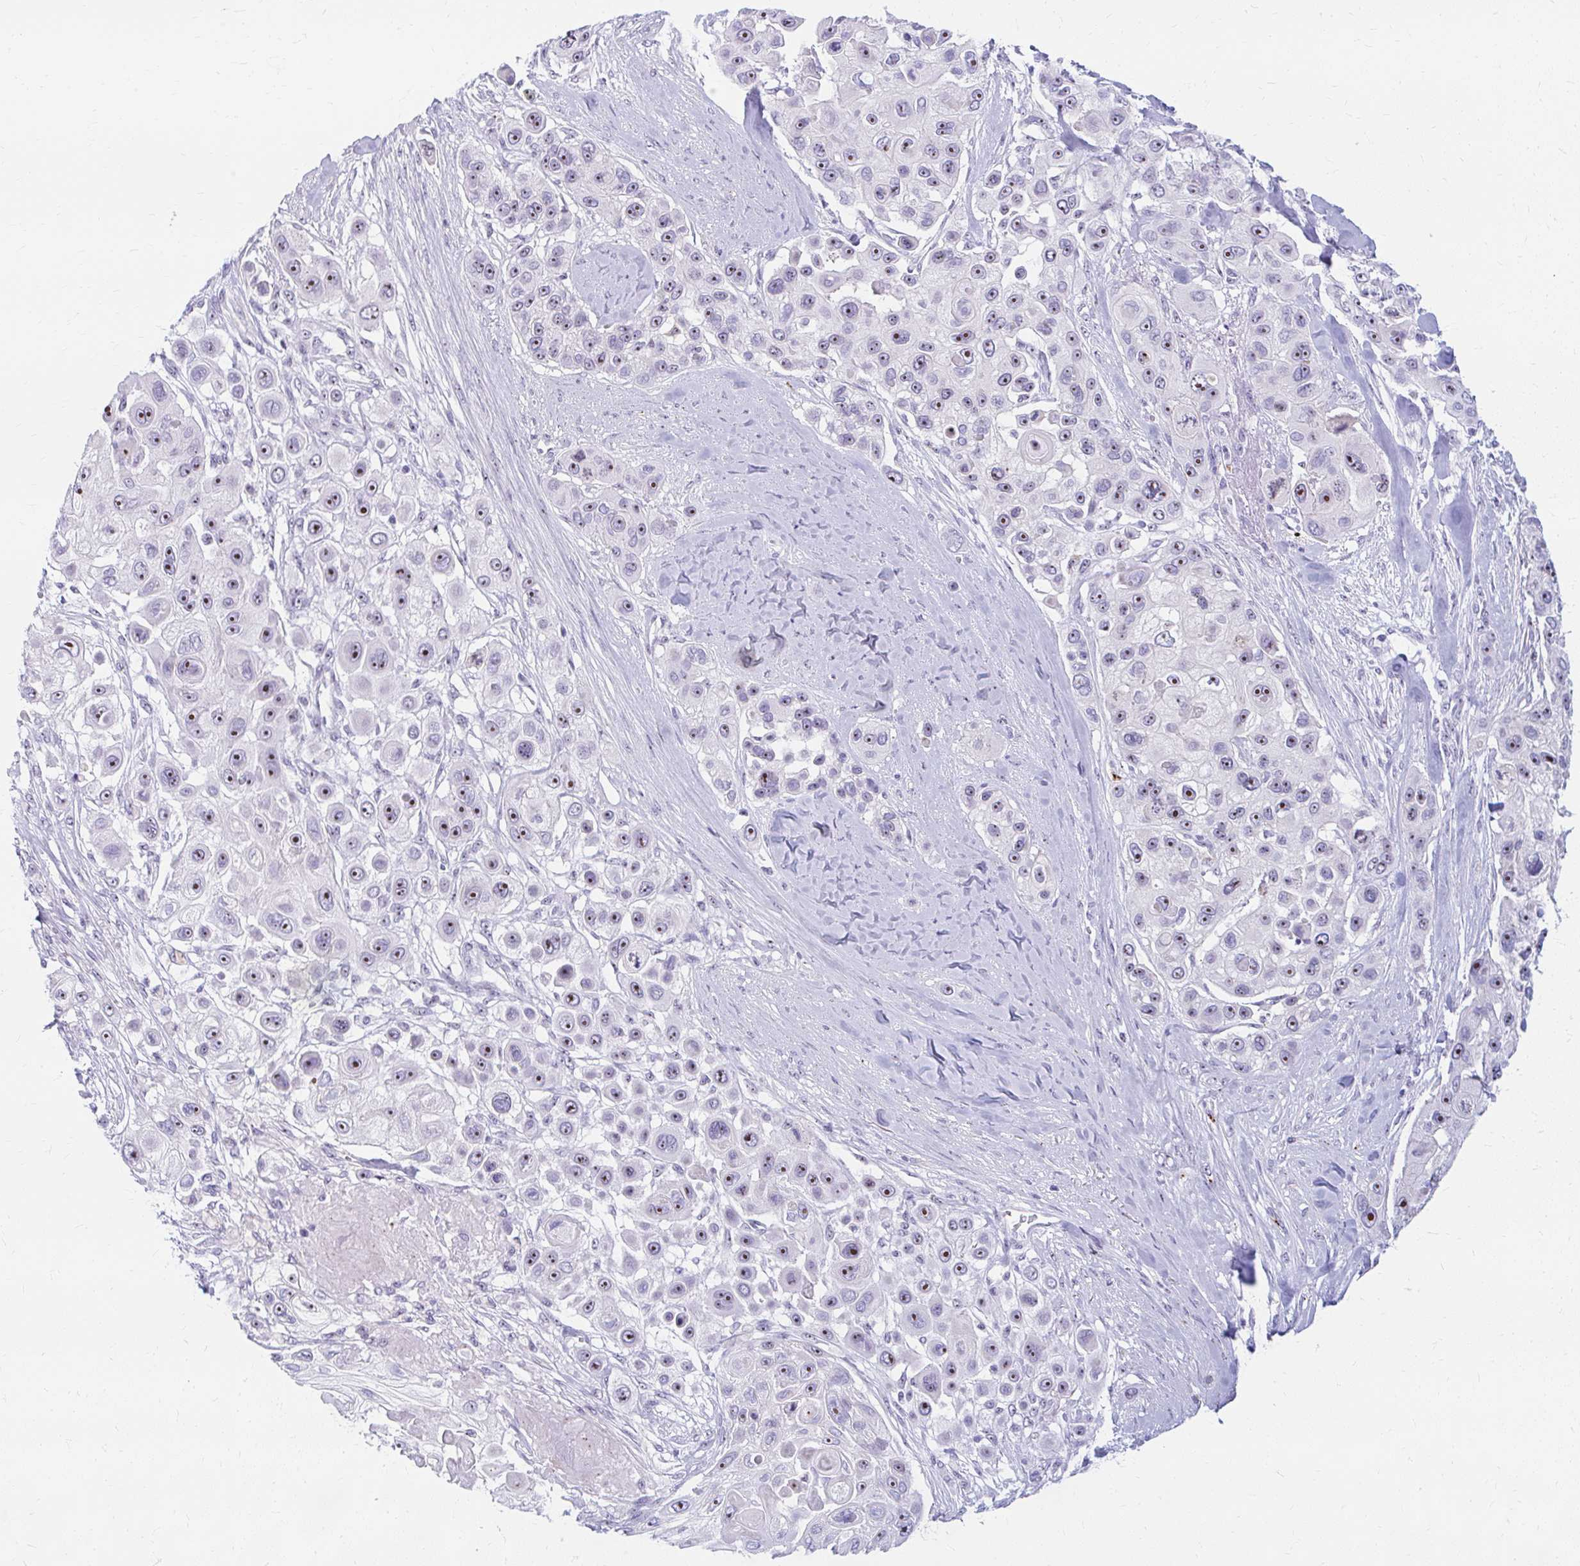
{"staining": {"intensity": "moderate", "quantity": ">75%", "location": "nuclear"}, "tissue": "skin cancer", "cell_type": "Tumor cells", "image_type": "cancer", "snomed": [{"axis": "morphology", "description": "Squamous cell carcinoma, NOS"}, {"axis": "topography", "description": "Skin"}], "caption": "A brown stain labels moderate nuclear positivity of a protein in human skin cancer tumor cells.", "gene": "FTSJ3", "patient": {"sex": "male", "age": 67}}